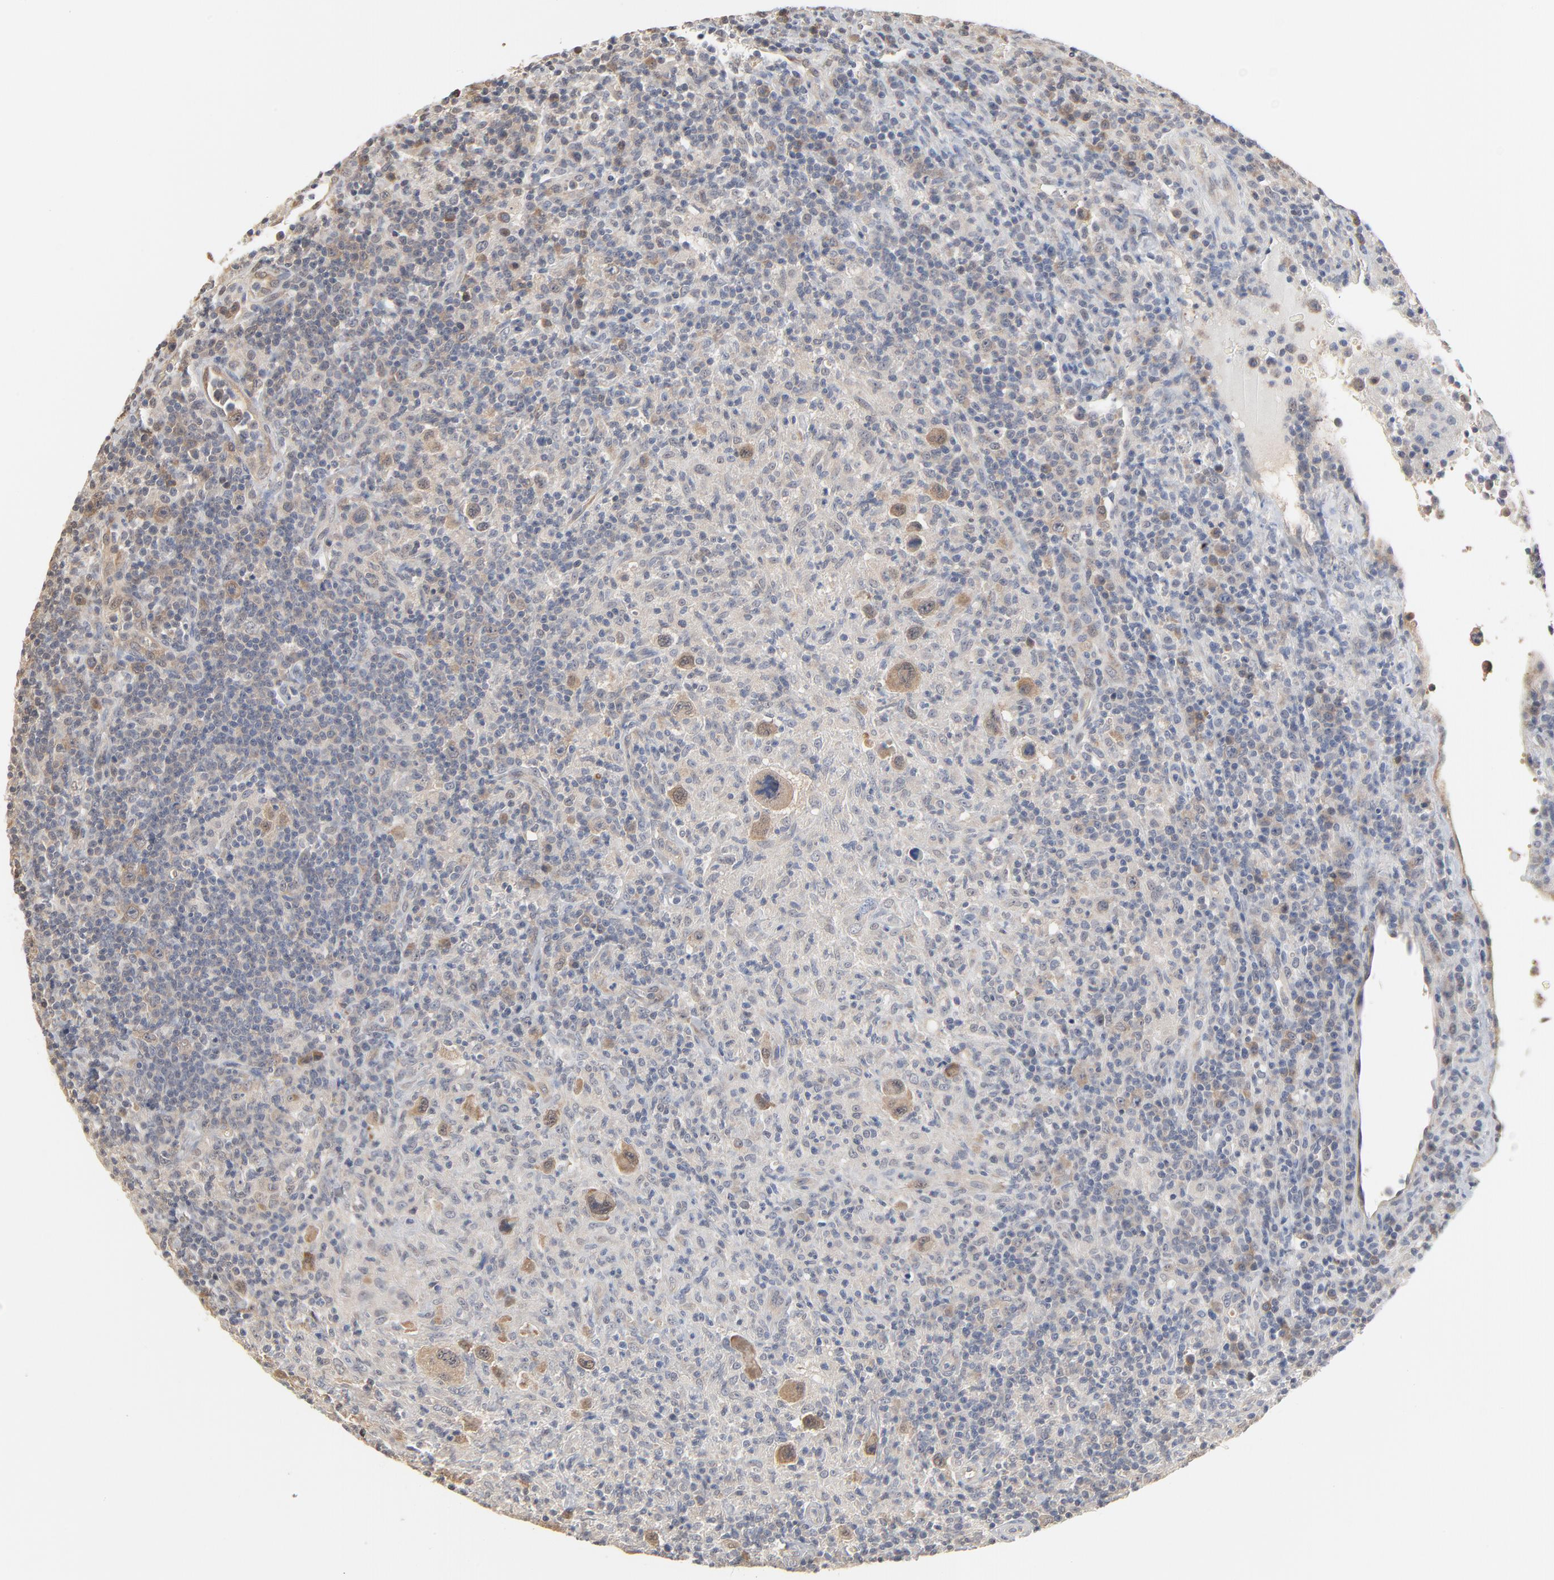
{"staining": {"intensity": "weak", "quantity": "25%-75%", "location": "cytoplasmic/membranous"}, "tissue": "lymphoma", "cell_type": "Tumor cells", "image_type": "cancer", "snomed": [{"axis": "morphology", "description": "Hodgkin's disease, NOS"}, {"axis": "topography", "description": "Lymph node"}], "caption": "Lymphoma was stained to show a protein in brown. There is low levels of weak cytoplasmic/membranous positivity in about 25%-75% of tumor cells. (brown staining indicates protein expression, while blue staining denotes nuclei).", "gene": "EPCAM", "patient": {"sex": "male", "age": 65}}